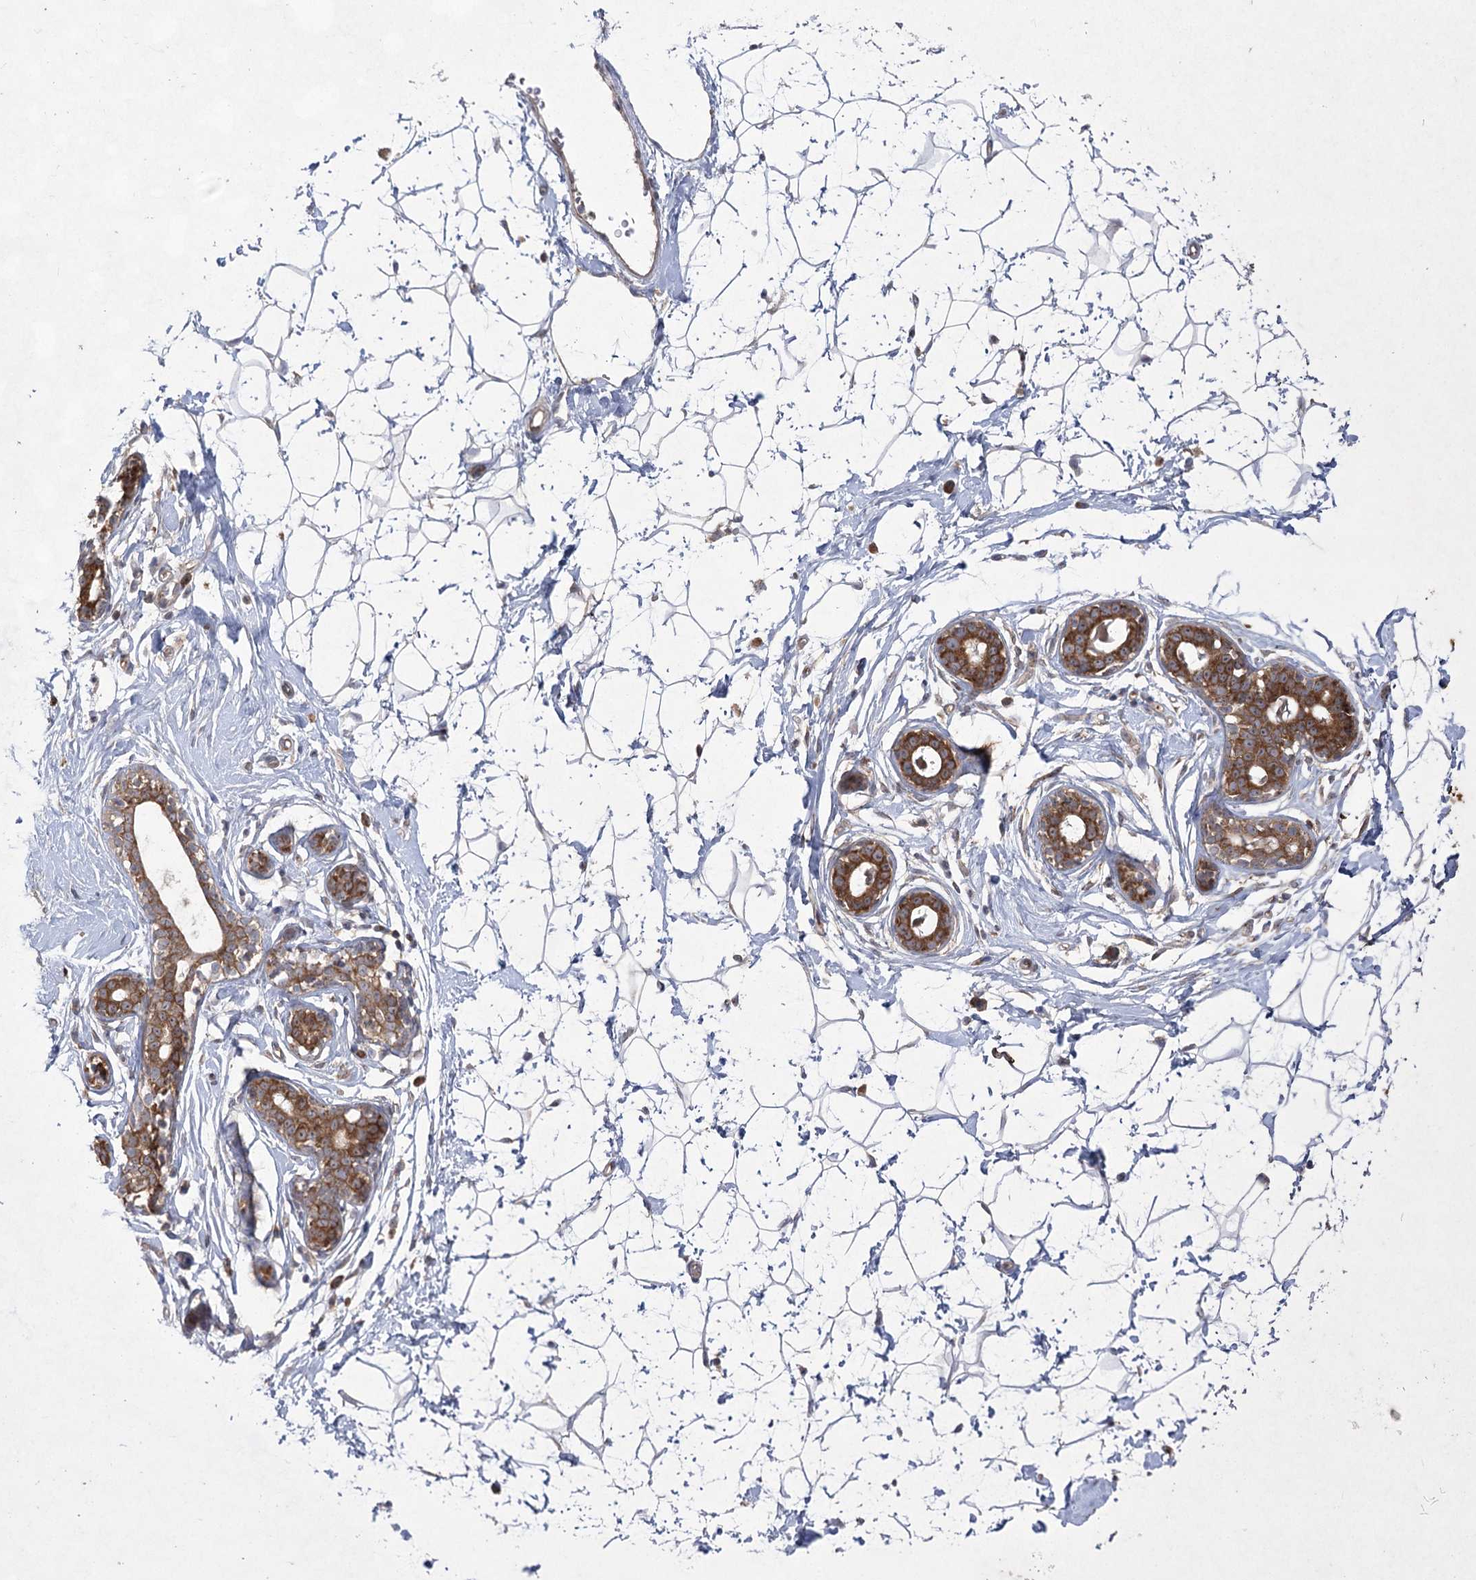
{"staining": {"intensity": "weak", "quantity": "25%-75%", "location": "cytoplasmic/membranous"}, "tissue": "breast", "cell_type": "Adipocytes", "image_type": "normal", "snomed": [{"axis": "morphology", "description": "Normal tissue, NOS"}, {"axis": "morphology", "description": "Adenoma, NOS"}, {"axis": "topography", "description": "Breast"}], "caption": "Protein expression analysis of normal breast reveals weak cytoplasmic/membranous expression in about 25%-75% of adipocytes. Using DAB (brown) and hematoxylin (blue) stains, captured at high magnification using brightfield microscopy.", "gene": "EIF3A", "patient": {"sex": "female", "age": 23}}